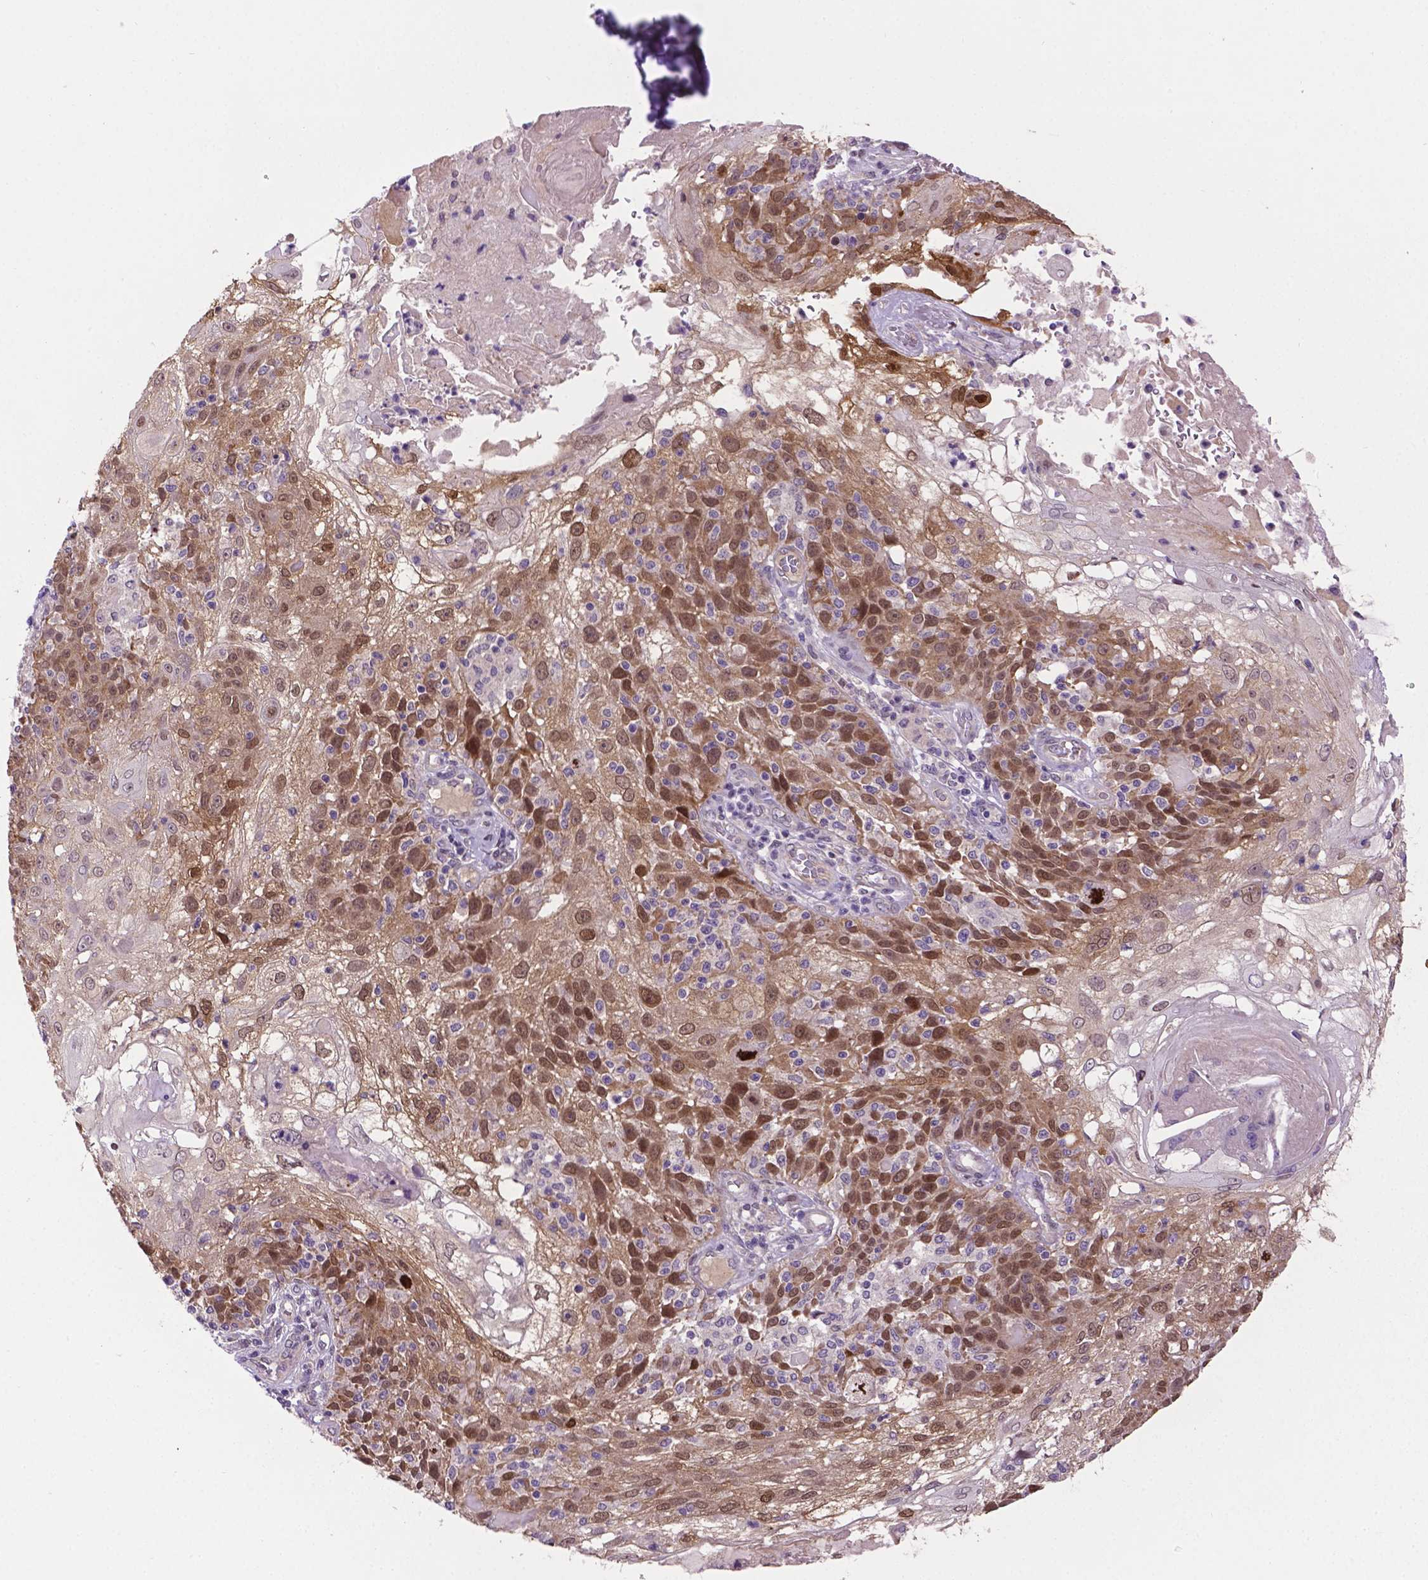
{"staining": {"intensity": "moderate", "quantity": ">75%", "location": "cytoplasmic/membranous,nuclear"}, "tissue": "skin cancer", "cell_type": "Tumor cells", "image_type": "cancer", "snomed": [{"axis": "morphology", "description": "Normal tissue, NOS"}, {"axis": "morphology", "description": "Squamous cell carcinoma, NOS"}, {"axis": "topography", "description": "Skin"}], "caption": "Human skin squamous cell carcinoma stained with a brown dye displays moderate cytoplasmic/membranous and nuclear positive staining in approximately >75% of tumor cells.", "gene": "IRF6", "patient": {"sex": "female", "age": 83}}